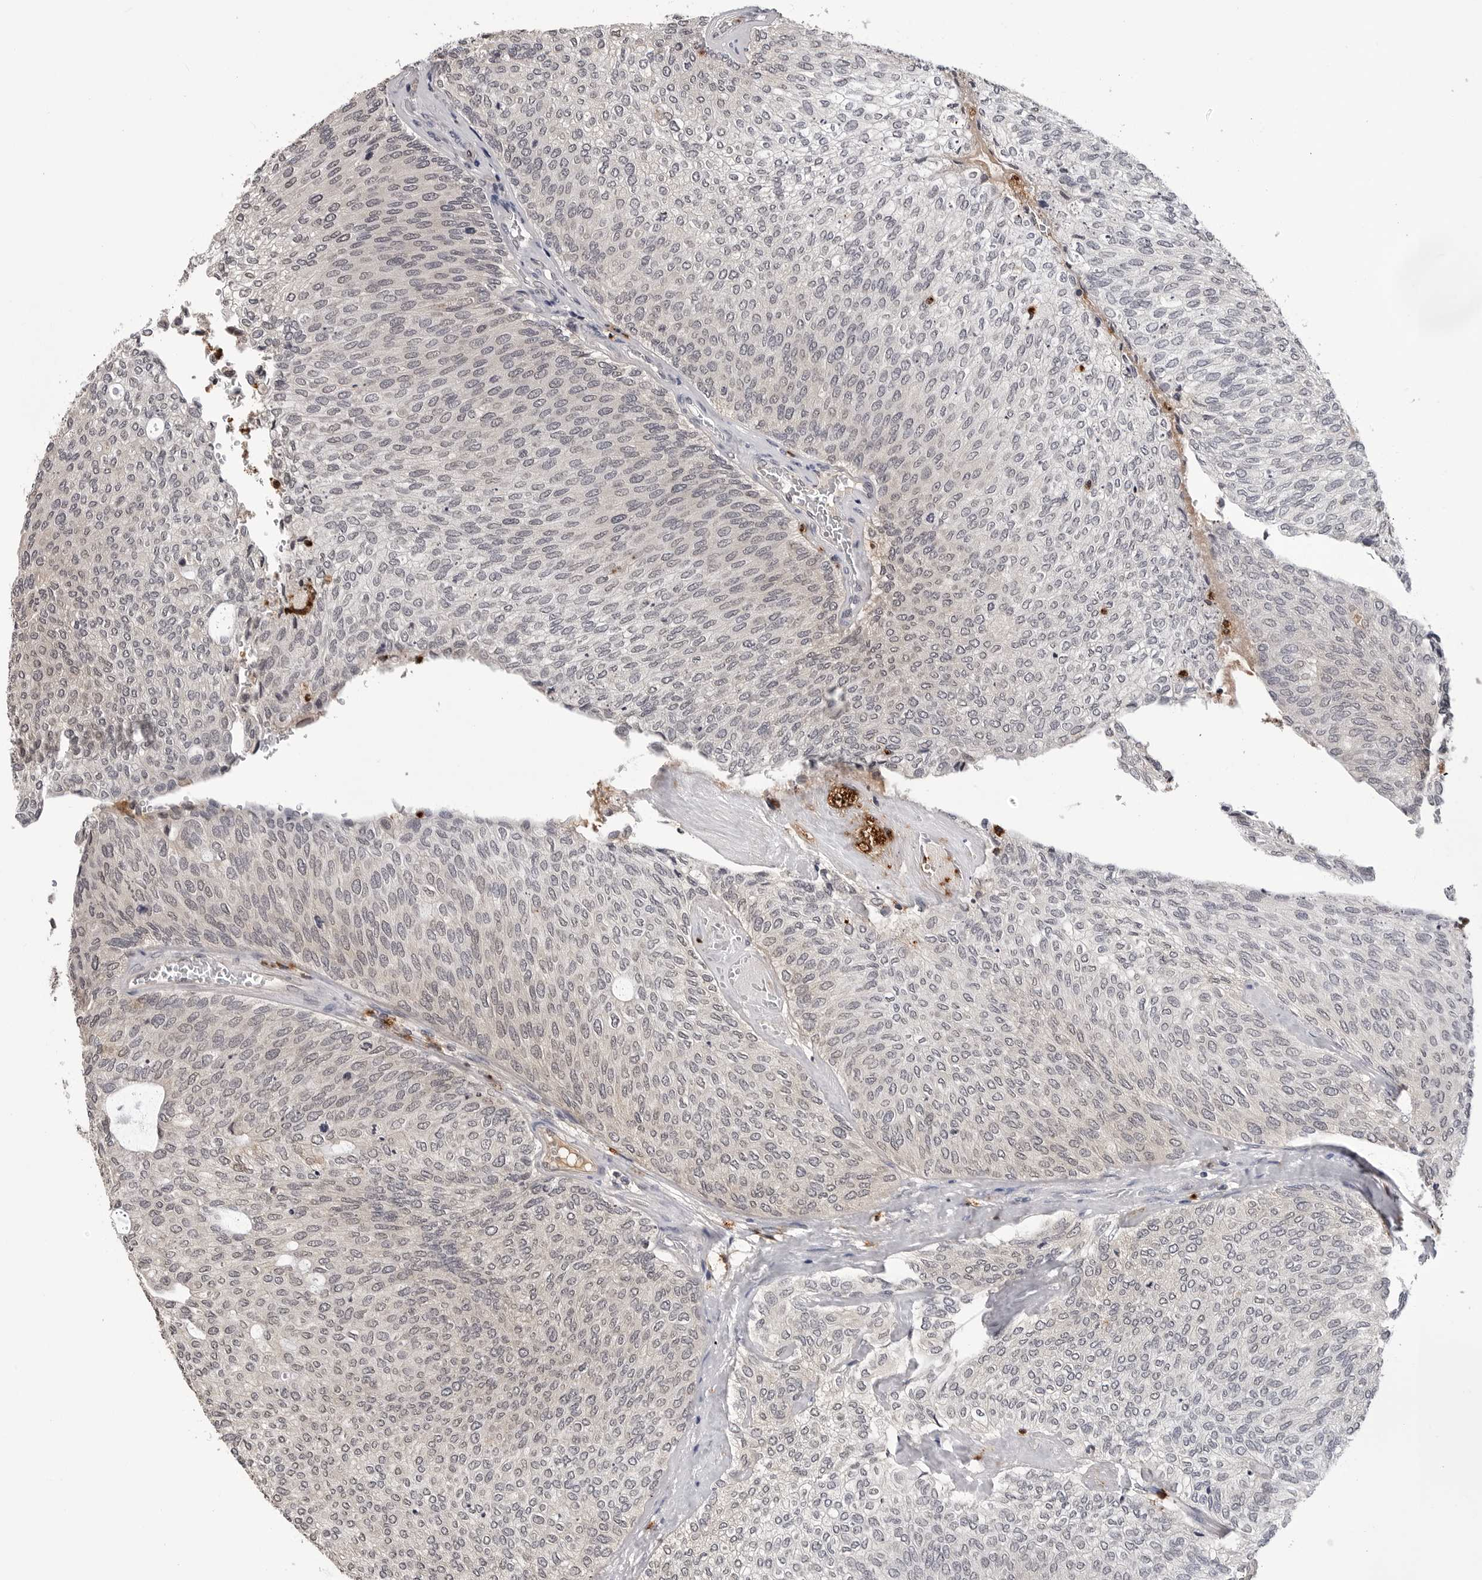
{"staining": {"intensity": "weak", "quantity": "<25%", "location": "cytoplasmic/membranous,nuclear"}, "tissue": "urothelial cancer", "cell_type": "Tumor cells", "image_type": "cancer", "snomed": [{"axis": "morphology", "description": "Urothelial carcinoma, Low grade"}, {"axis": "topography", "description": "Urinary bladder"}], "caption": "This histopathology image is of low-grade urothelial carcinoma stained with immunohistochemistry (IHC) to label a protein in brown with the nuclei are counter-stained blue. There is no positivity in tumor cells.", "gene": "TRMT13", "patient": {"sex": "female", "age": 79}}